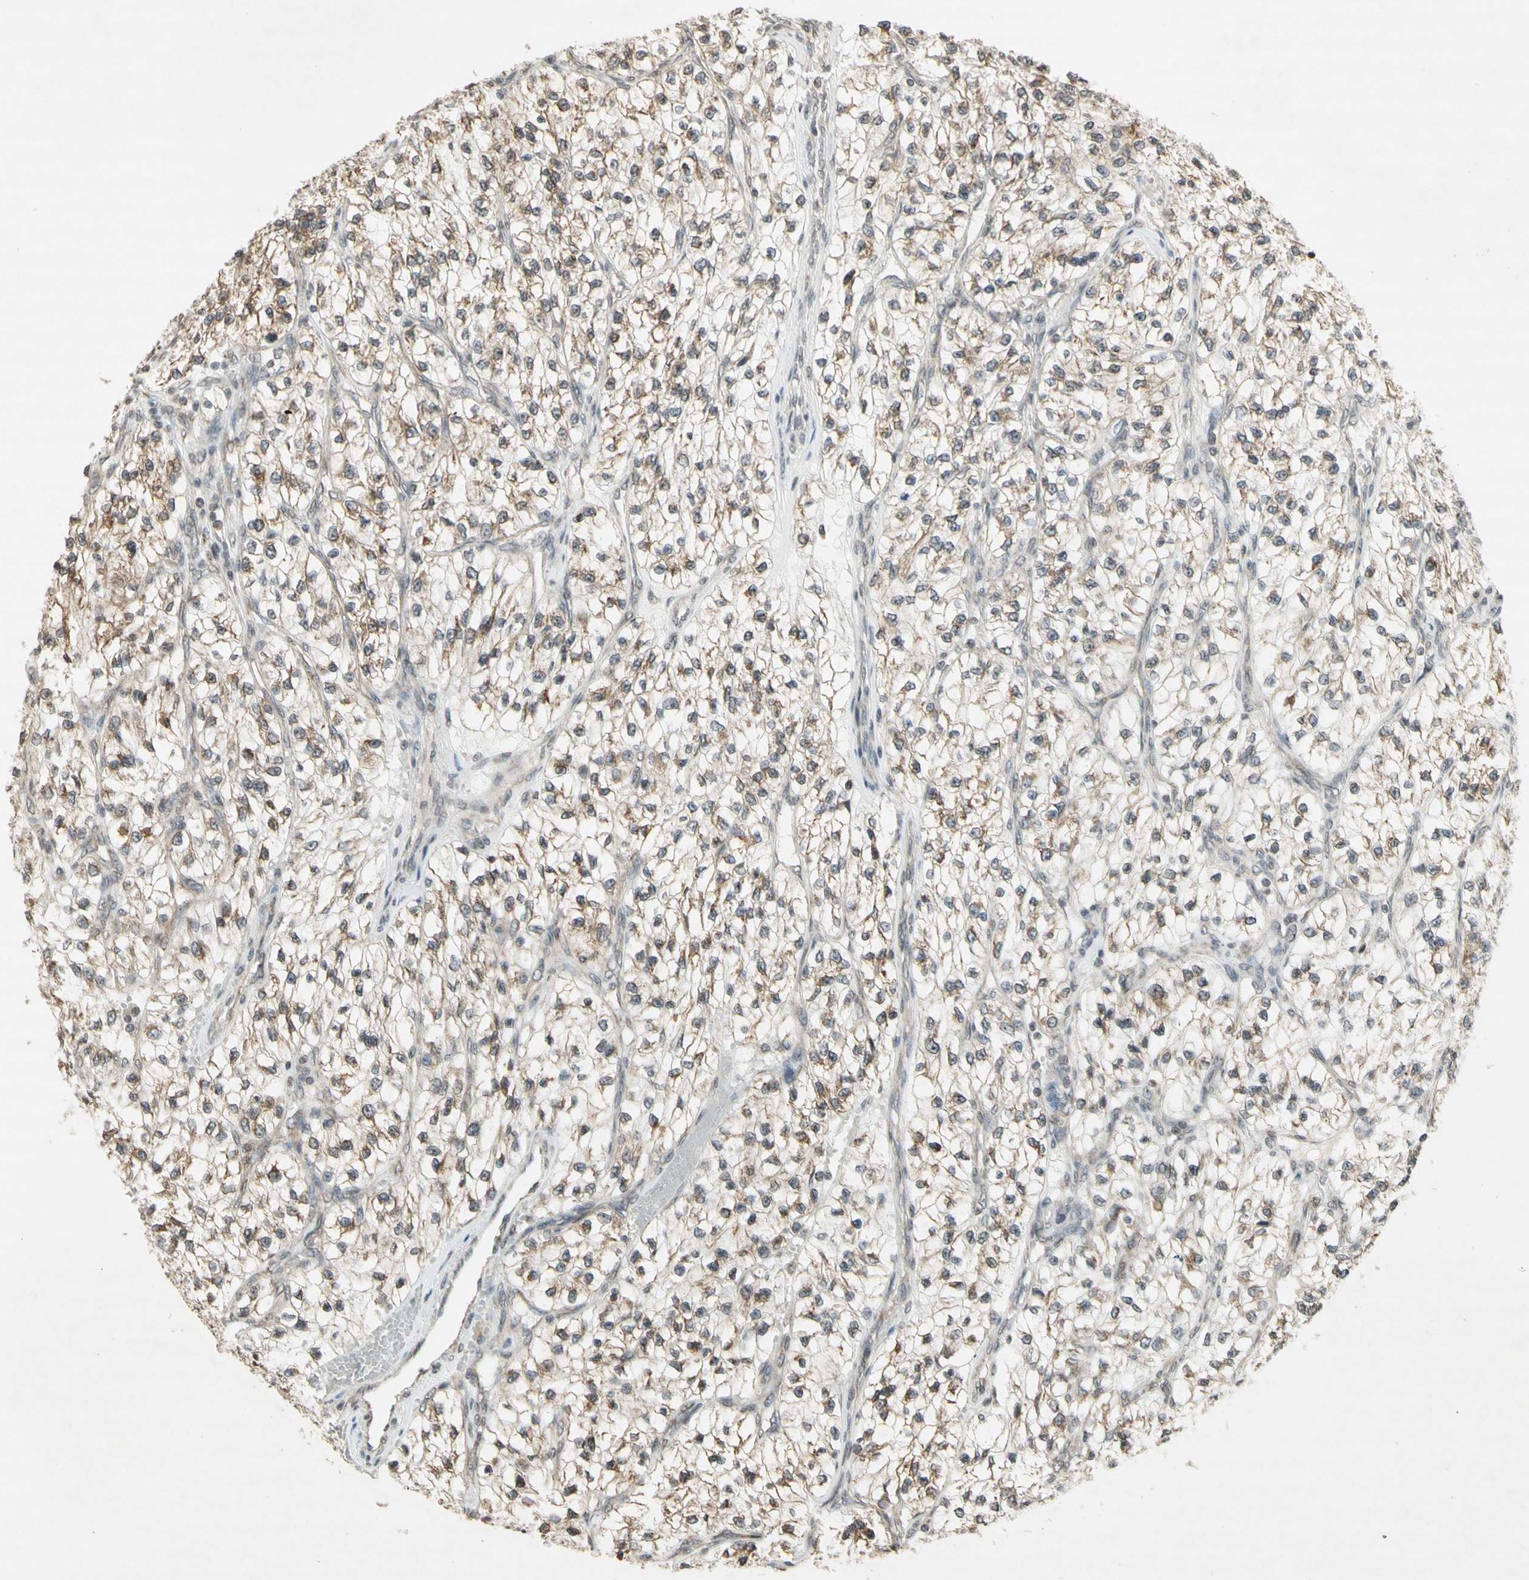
{"staining": {"intensity": "moderate", "quantity": "<25%", "location": "cytoplasmic/membranous"}, "tissue": "renal cancer", "cell_type": "Tumor cells", "image_type": "cancer", "snomed": [{"axis": "morphology", "description": "Adenocarcinoma, NOS"}, {"axis": "topography", "description": "Kidney"}], "caption": "This is an image of immunohistochemistry staining of renal cancer, which shows moderate staining in the cytoplasmic/membranous of tumor cells.", "gene": "CCNI", "patient": {"sex": "female", "age": 57}}